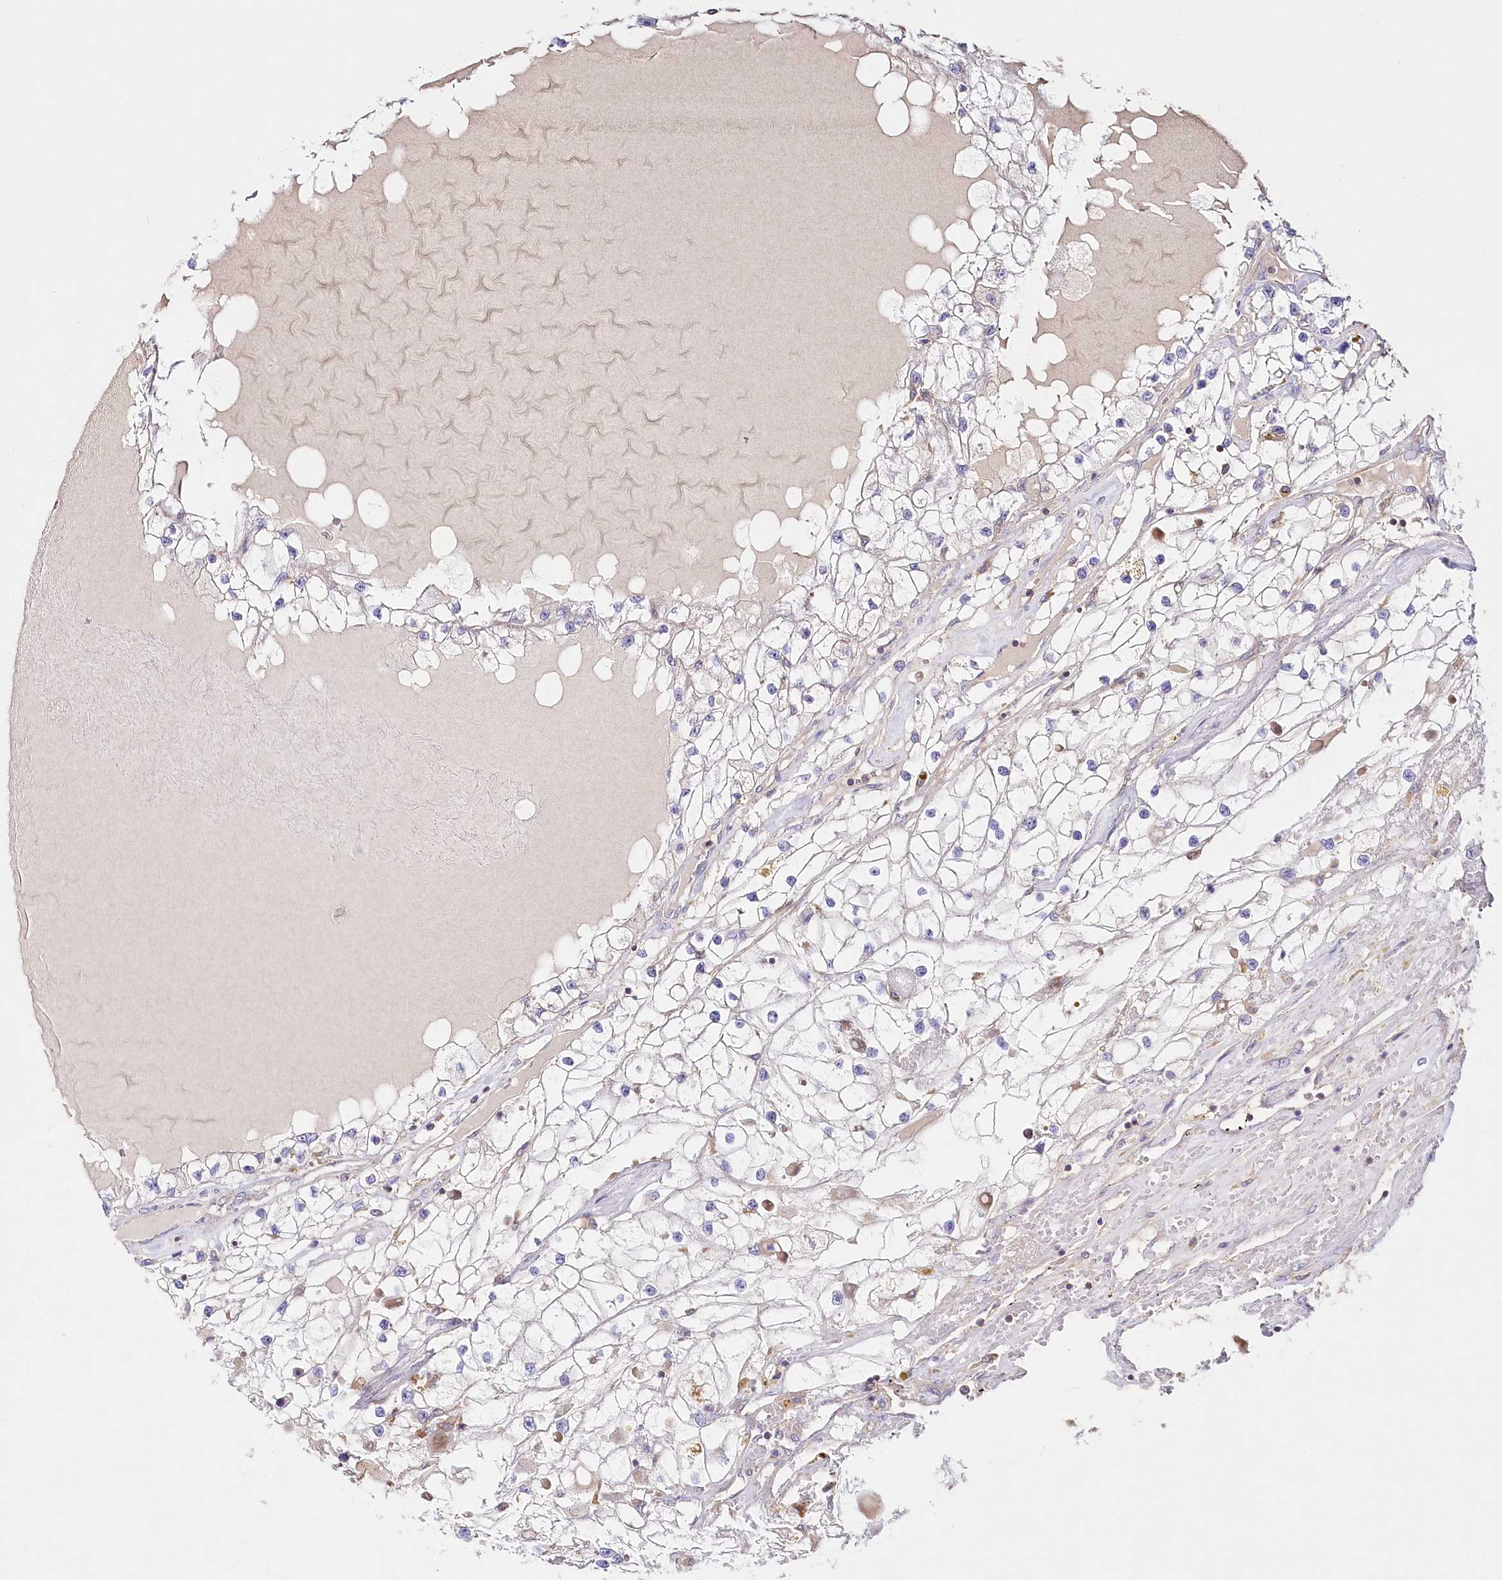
{"staining": {"intensity": "negative", "quantity": "none", "location": "none"}, "tissue": "renal cancer", "cell_type": "Tumor cells", "image_type": "cancer", "snomed": [{"axis": "morphology", "description": "Adenocarcinoma, NOS"}, {"axis": "topography", "description": "Kidney"}], "caption": "This is a histopathology image of immunohistochemistry (IHC) staining of renal cancer (adenocarcinoma), which shows no positivity in tumor cells.", "gene": "ABRAXAS2", "patient": {"sex": "male", "age": 68}}